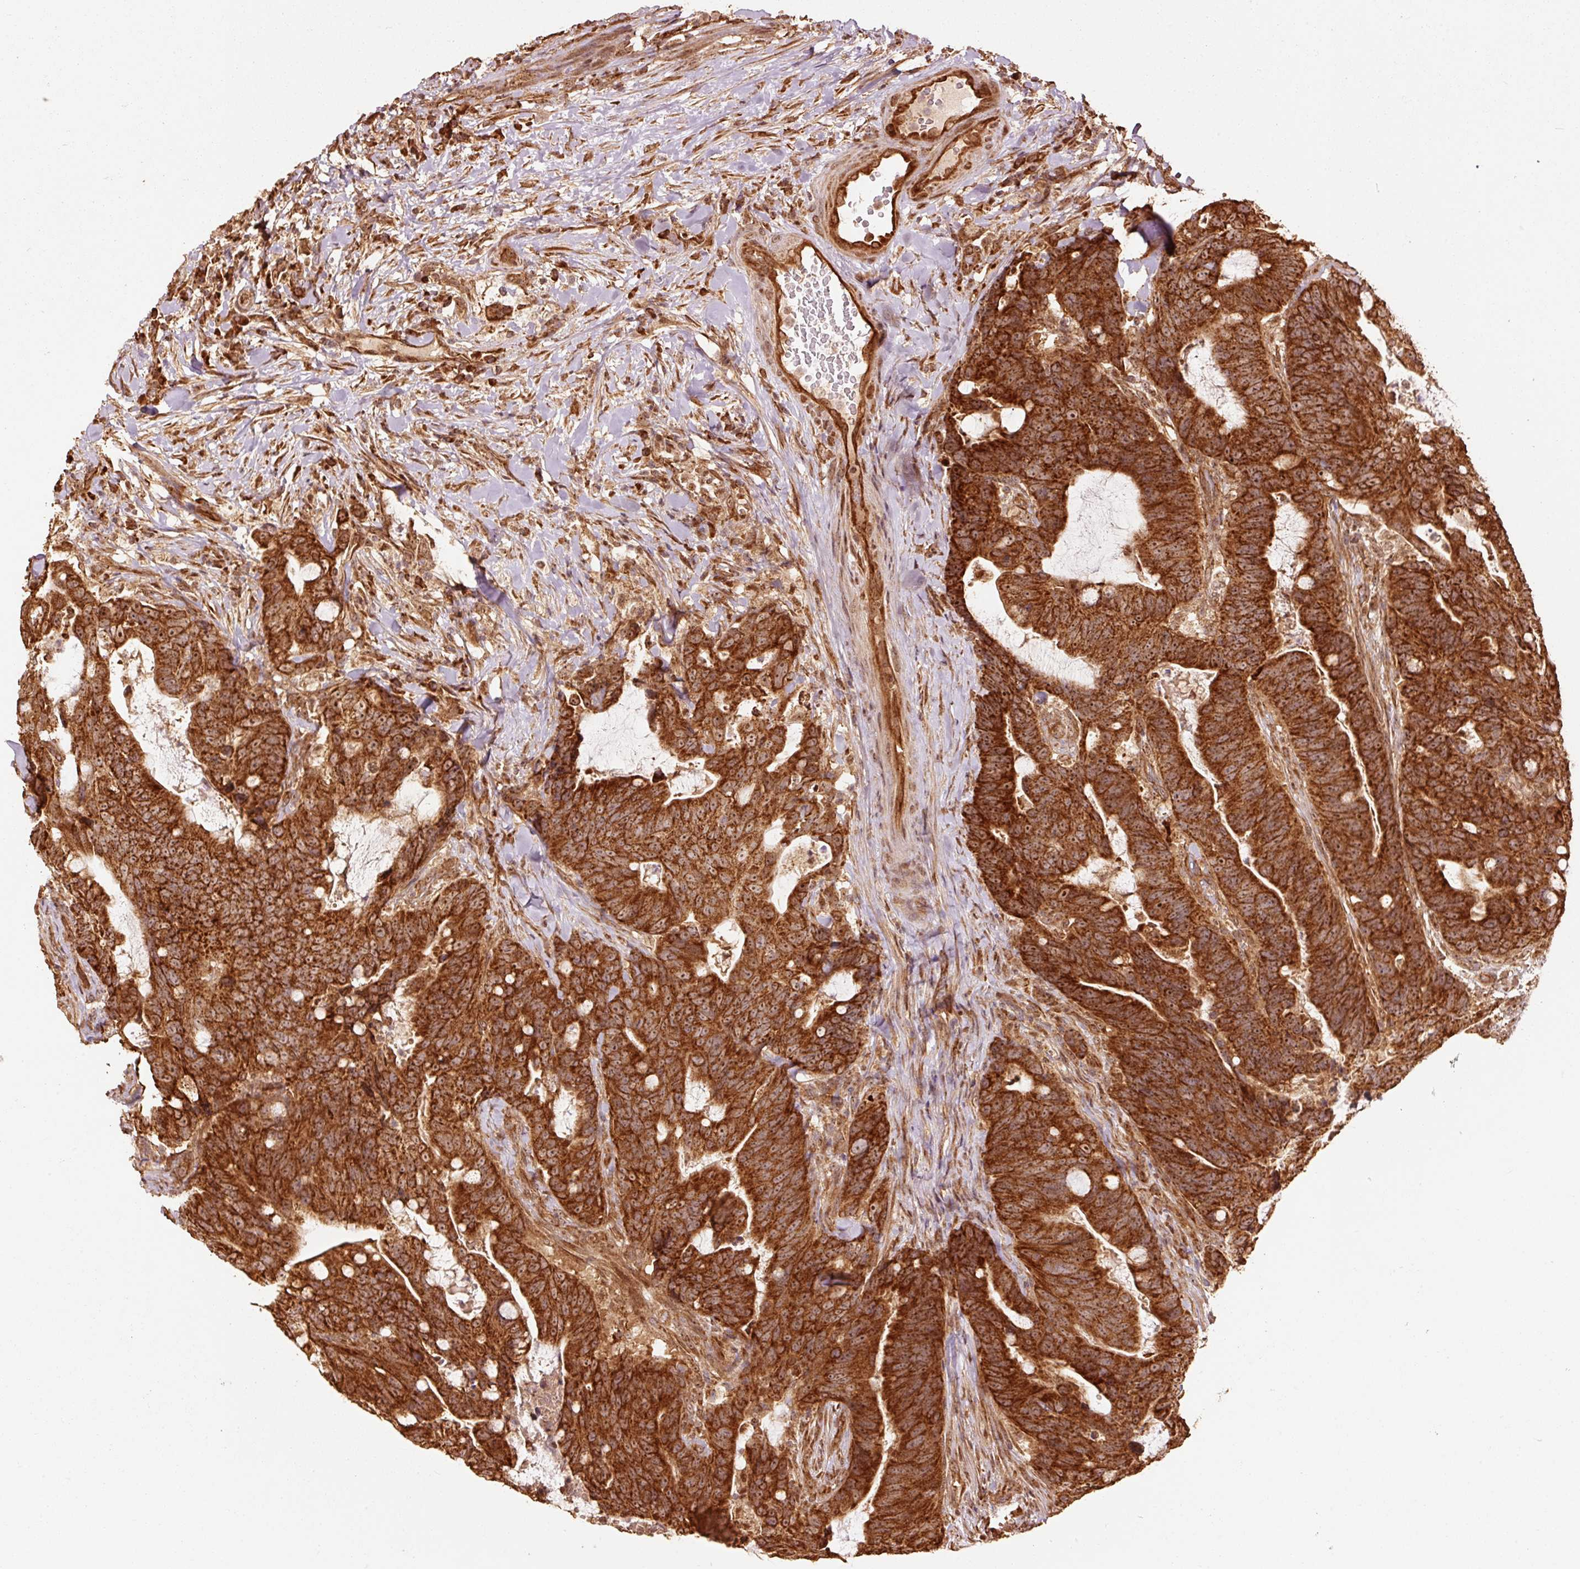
{"staining": {"intensity": "strong", "quantity": ">75%", "location": "cytoplasmic/membranous"}, "tissue": "colorectal cancer", "cell_type": "Tumor cells", "image_type": "cancer", "snomed": [{"axis": "morphology", "description": "Adenocarcinoma, NOS"}, {"axis": "topography", "description": "Colon"}], "caption": "Human colorectal cancer (adenocarcinoma) stained for a protein (brown) displays strong cytoplasmic/membranous positive staining in approximately >75% of tumor cells.", "gene": "MRPL16", "patient": {"sex": "female", "age": 82}}